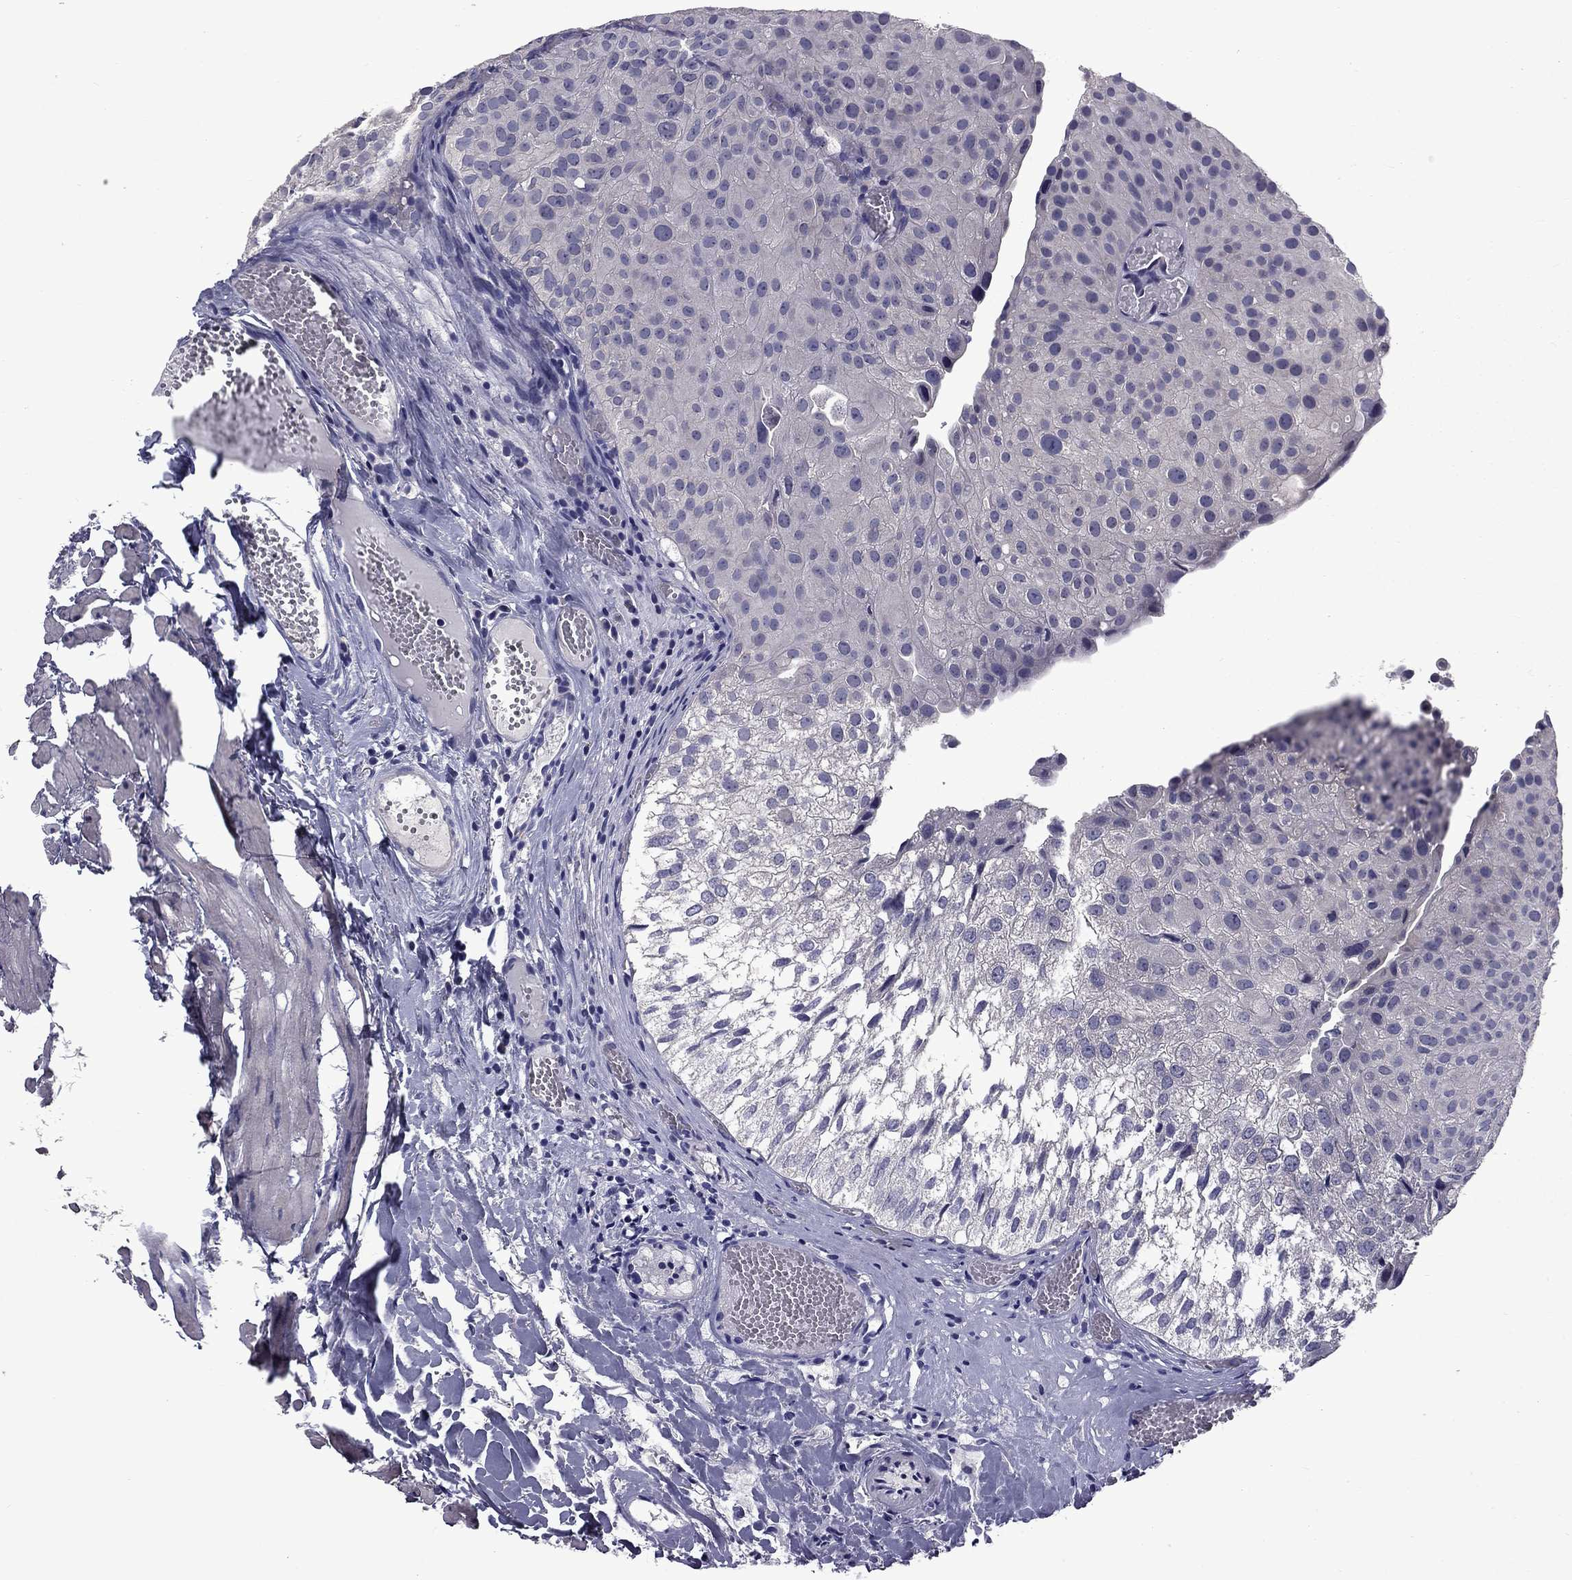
{"staining": {"intensity": "negative", "quantity": "none", "location": "none"}, "tissue": "urothelial cancer", "cell_type": "Tumor cells", "image_type": "cancer", "snomed": [{"axis": "morphology", "description": "Urothelial carcinoma, Low grade"}, {"axis": "topography", "description": "Urinary bladder"}], "caption": "Tumor cells show no significant protein positivity in urothelial carcinoma (low-grade). Nuclei are stained in blue.", "gene": "SNTA1", "patient": {"sex": "female", "age": 78}}